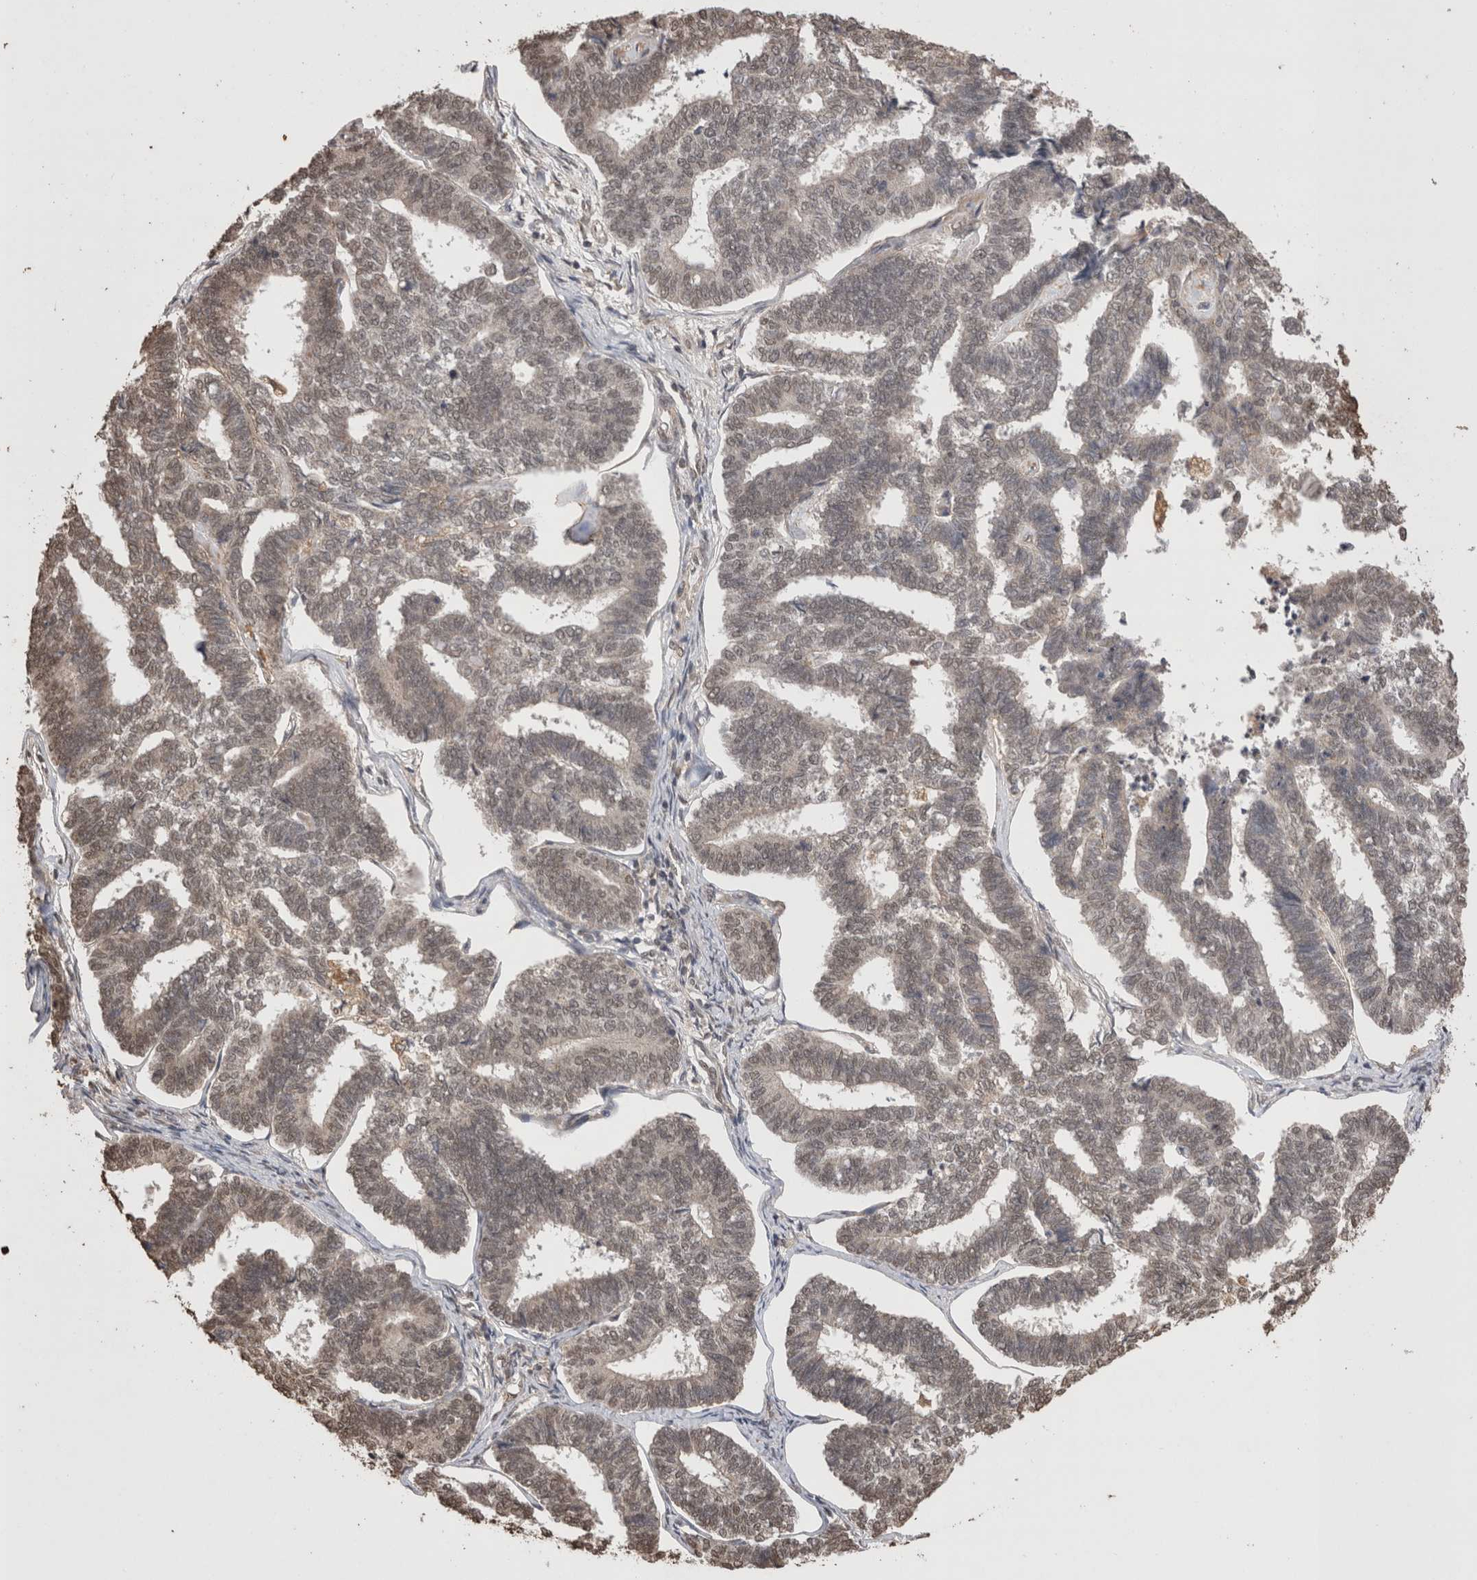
{"staining": {"intensity": "weak", "quantity": "25%-75%", "location": "nuclear"}, "tissue": "endometrial cancer", "cell_type": "Tumor cells", "image_type": "cancer", "snomed": [{"axis": "morphology", "description": "Adenocarcinoma, NOS"}, {"axis": "topography", "description": "Endometrium"}], "caption": "Protein staining displays weak nuclear positivity in approximately 25%-75% of tumor cells in endometrial cancer (adenocarcinoma).", "gene": "GRK5", "patient": {"sex": "female", "age": 70}}